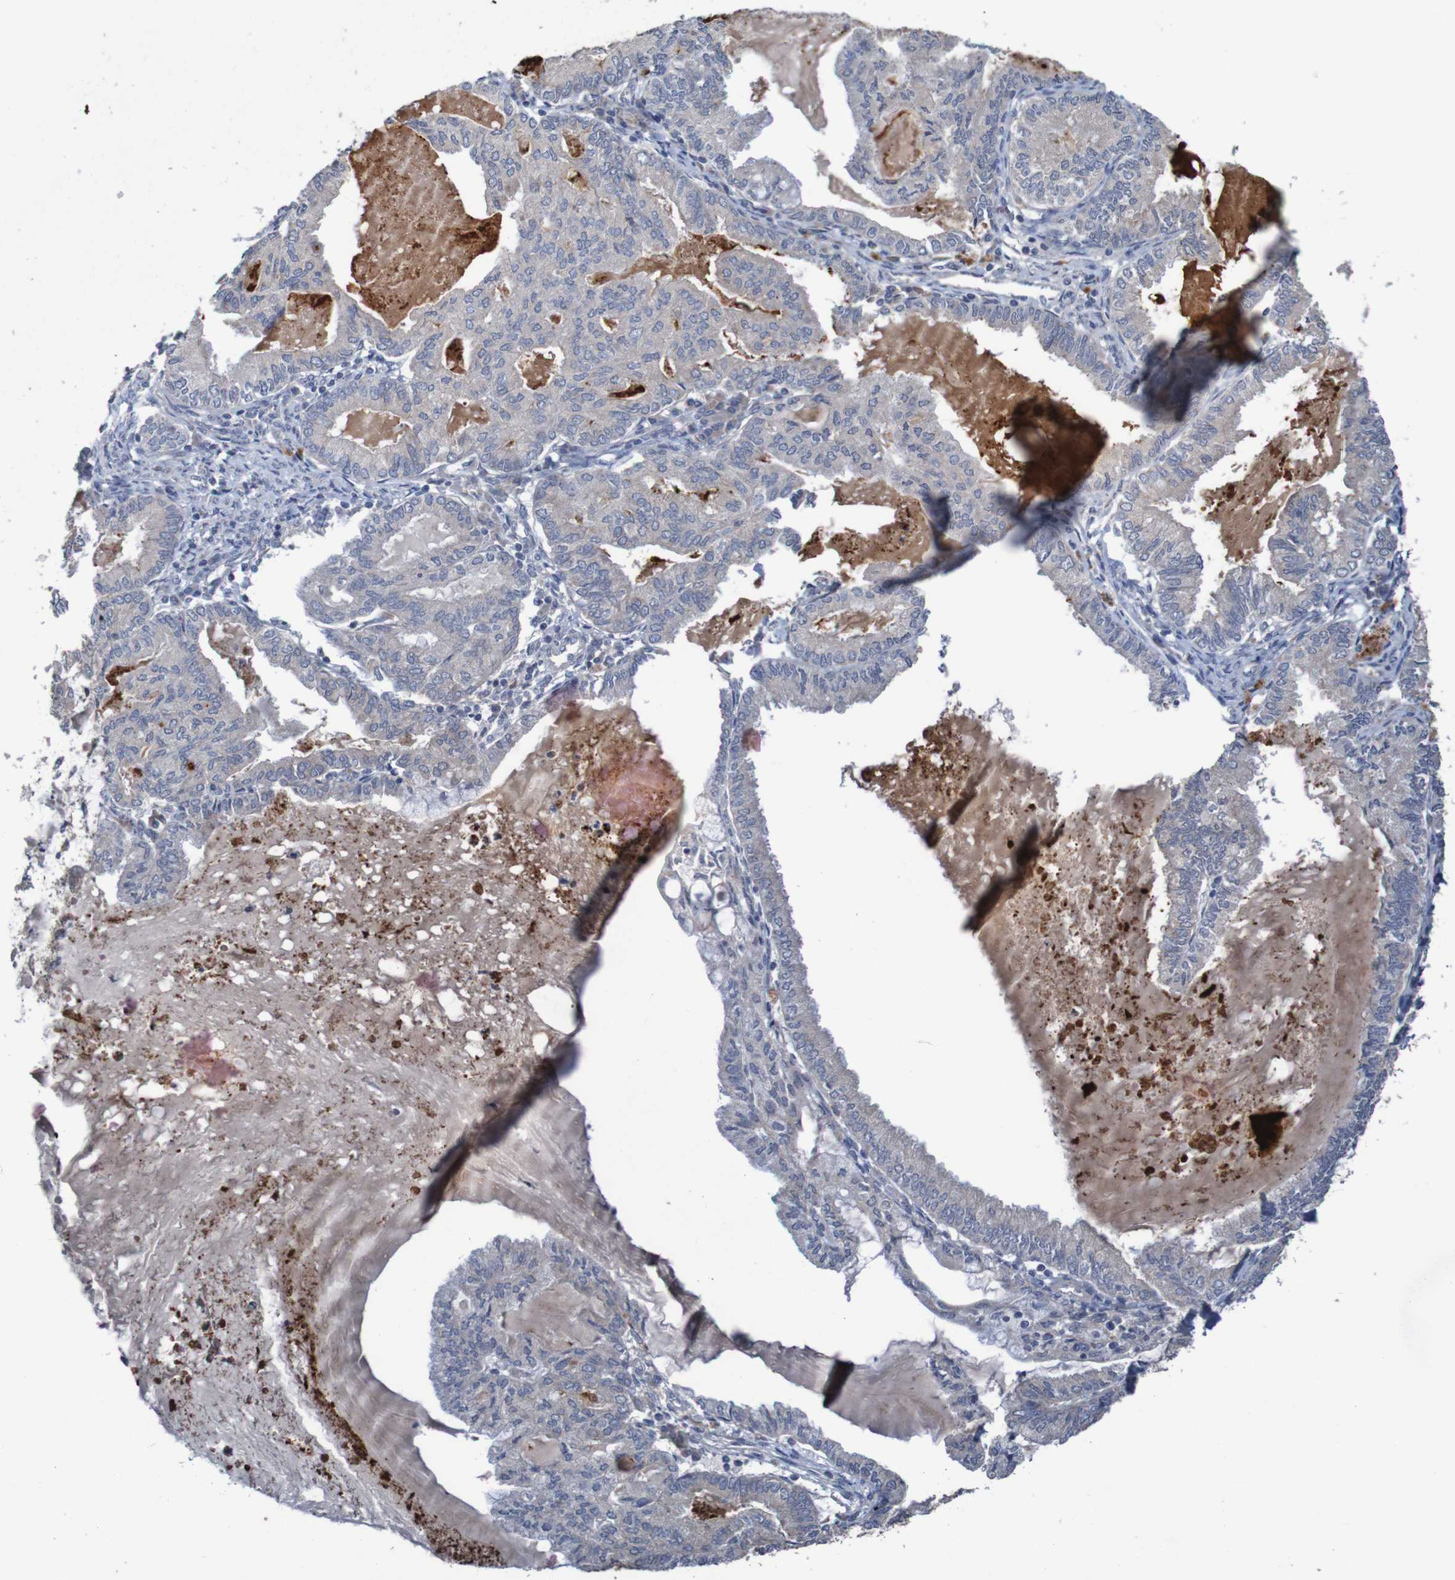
{"staining": {"intensity": "weak", "quantity": ">75%", "location": "cytoplasmic/membranous"}, "tissue": "endometrial cancer", "cell_type": "Tumor cells", "image_type": "cancer", "snomed": [{"axis": "morphology", "description": "Adenocarcinoma, NOS"}, {"axis": "topography", "description": "Endometrium"}], "caption": "Protein analysis of endometrial cancer tissue shows weak cytoplasmic/membranous expression in approximately >75% of tumor cells.", "gene": "ANGPT4", "patient": {"sex": "female", "age": 86}}